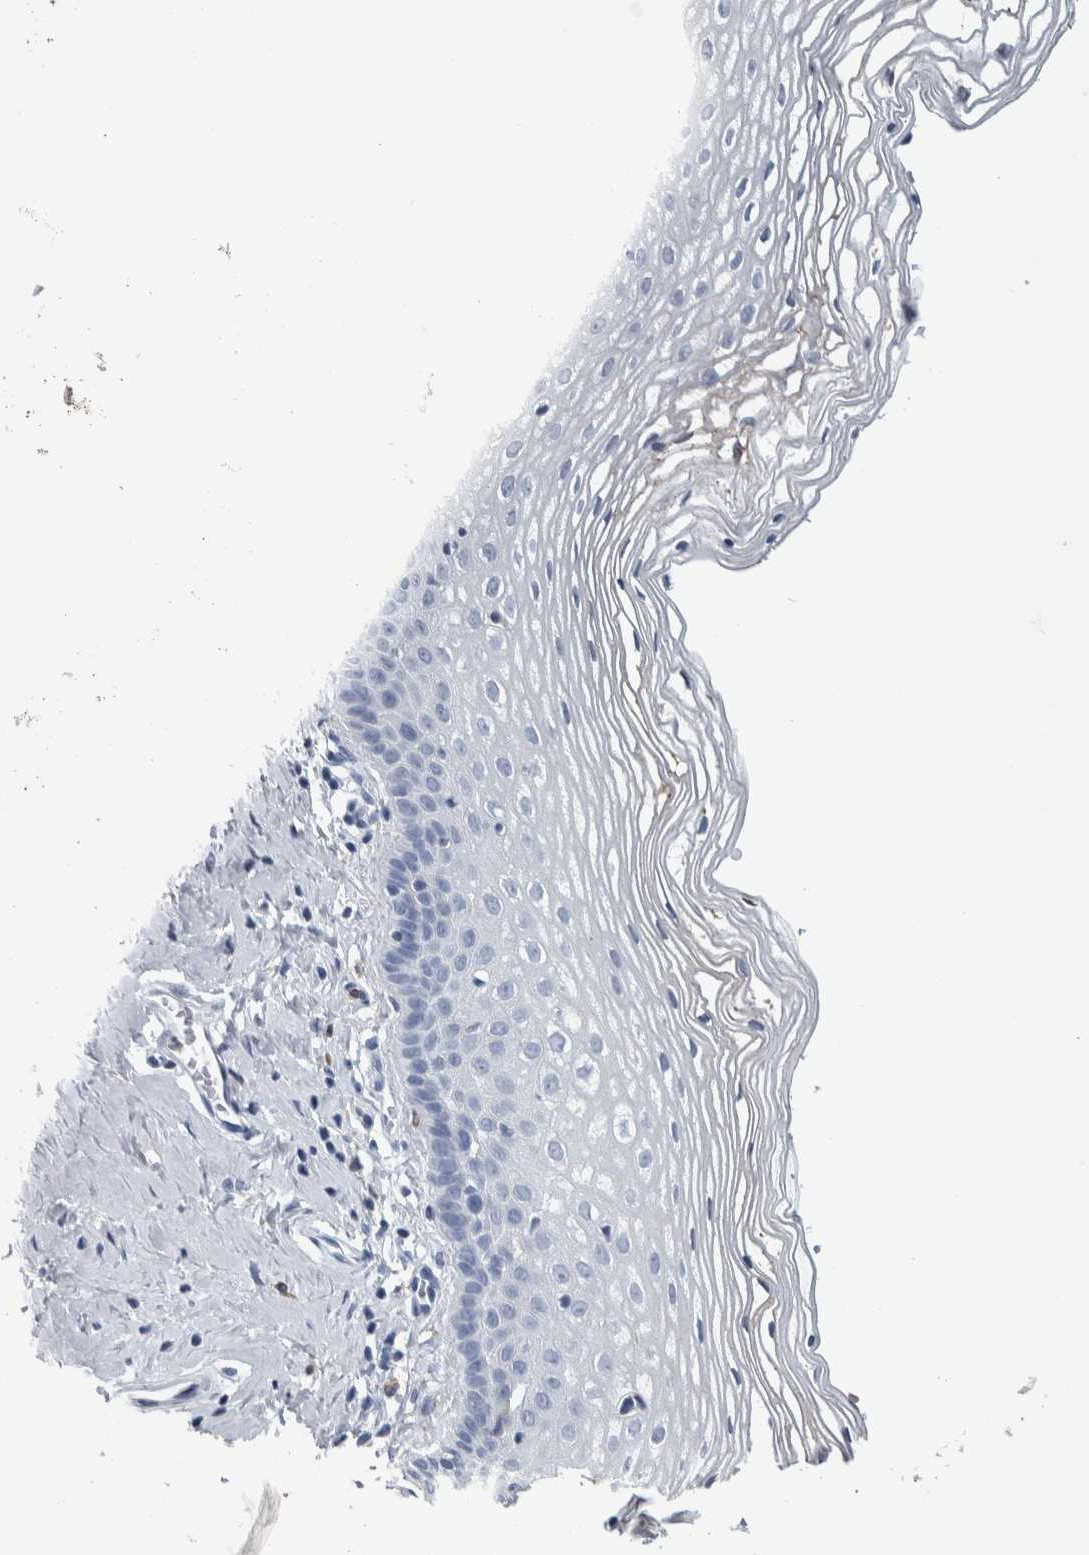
{"staining": {"intensity": "negative", "quantity": "none", "location": "none"}, "tissue": "vagina", "cell_type": "Squamous epithelial cells", "image_type": "normal", "snomed": [{"axis": "morphology", "description": "Normal tissue, NOS"}, {"axis": "topography", "description": "Vagina"}], "caption": "Immunohistochemical staining of benign vagina reveals no significant positivity in squamous epithelial cells. (DAB (3,3'-diaminobenzidine) IHC visualized using brightfield microscopy, high magnification).", "gene": "SKAP2", "patient": {"sex": "female", "age": 32}}